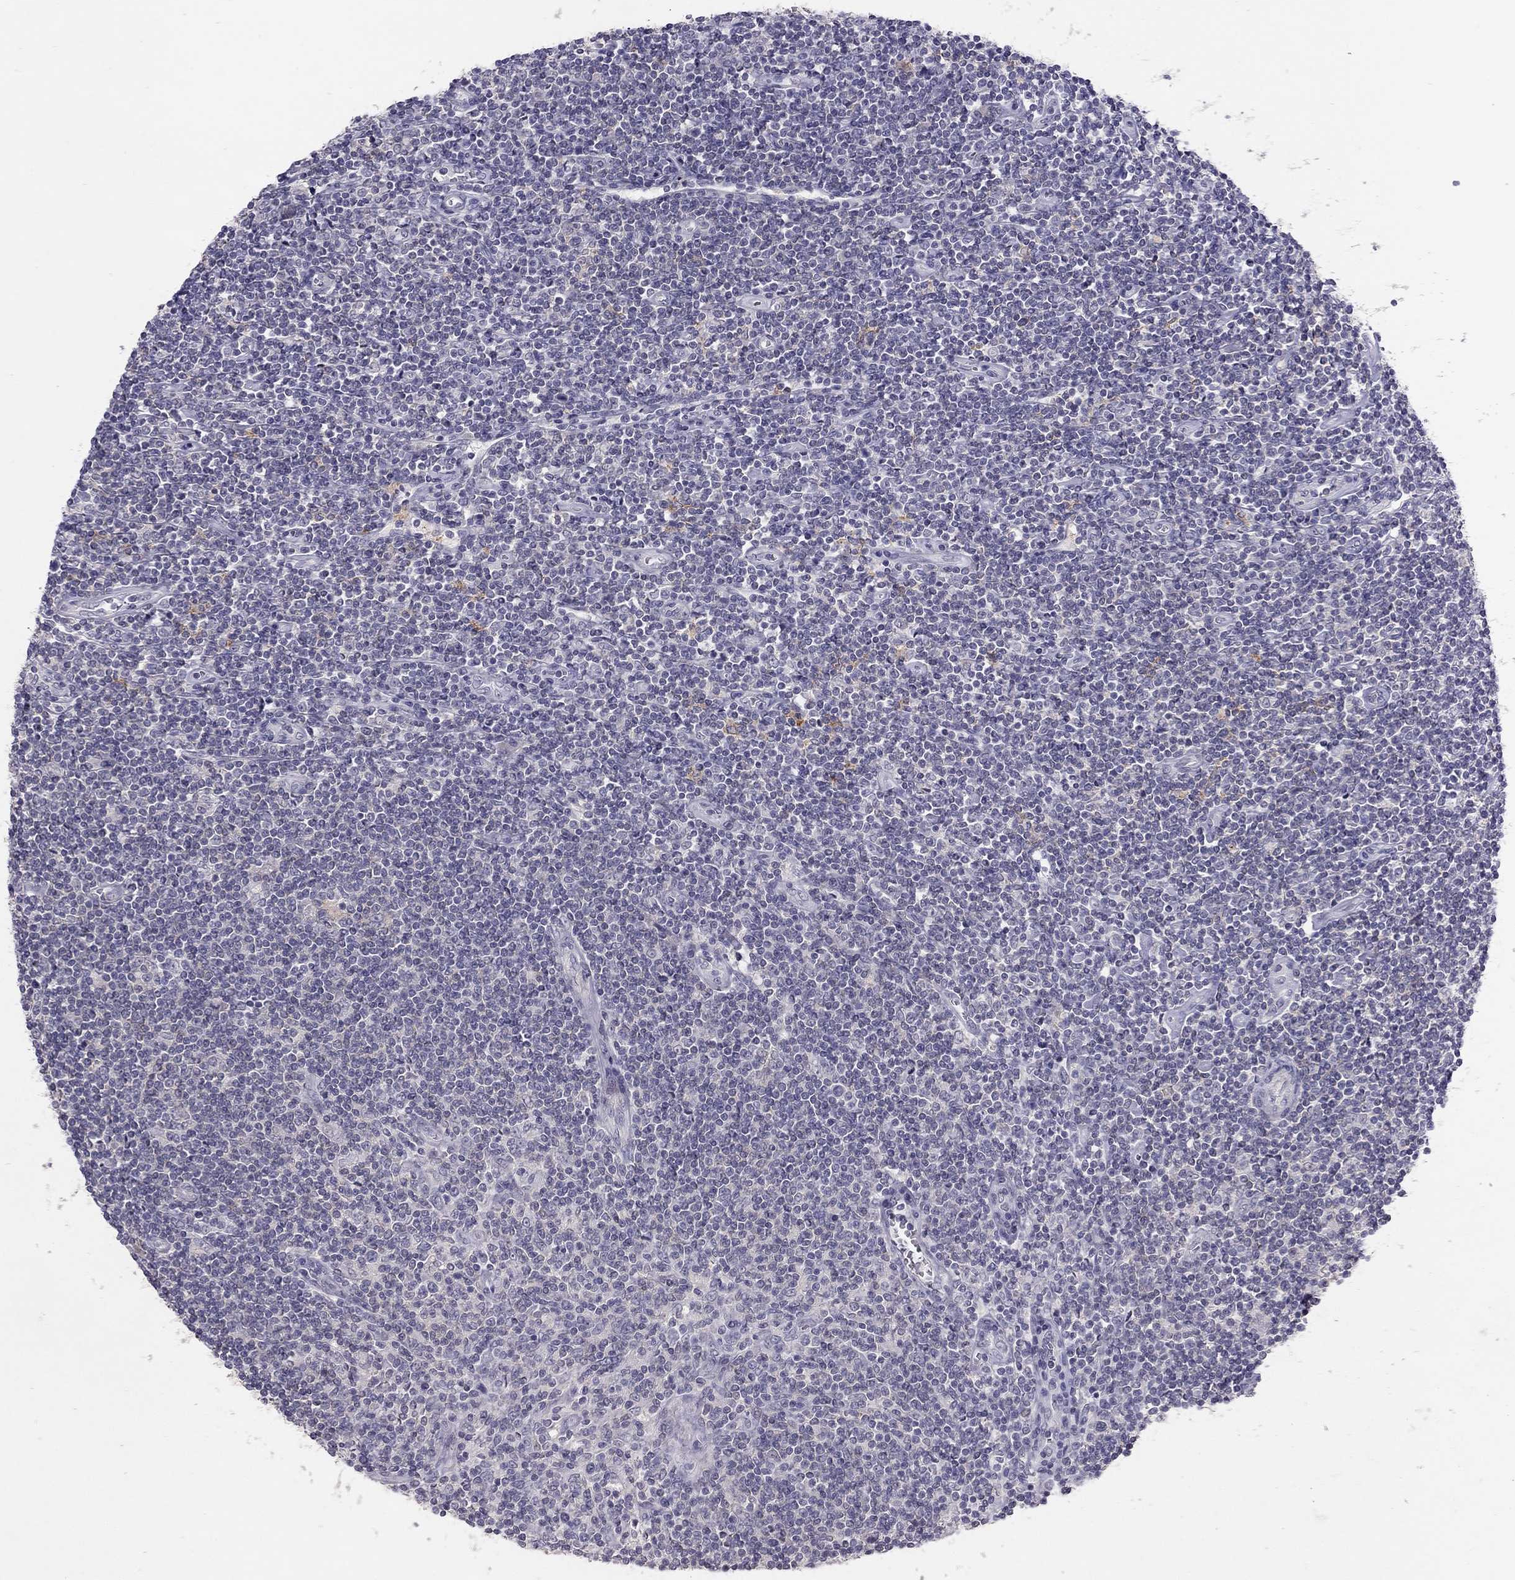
{"staining": {"intensity": "negative", "quantity": "none", "location": "none"}, "tissue": "lymphoma", "cell_type": "Tumor cells", "image_type": "cancer", "snomed": [{"axis": "morphology", "description": "Hodgkin's disease, NOS"}, {"axis": "topography", "description": "Lymph node"}], "caption": "Immunohistochemistry (IHC) of Hodgkin's disease reveals no positivity in tumor cells.", "gene": "ADORA2A", "patient": {"sex": "male", "age": 40}}